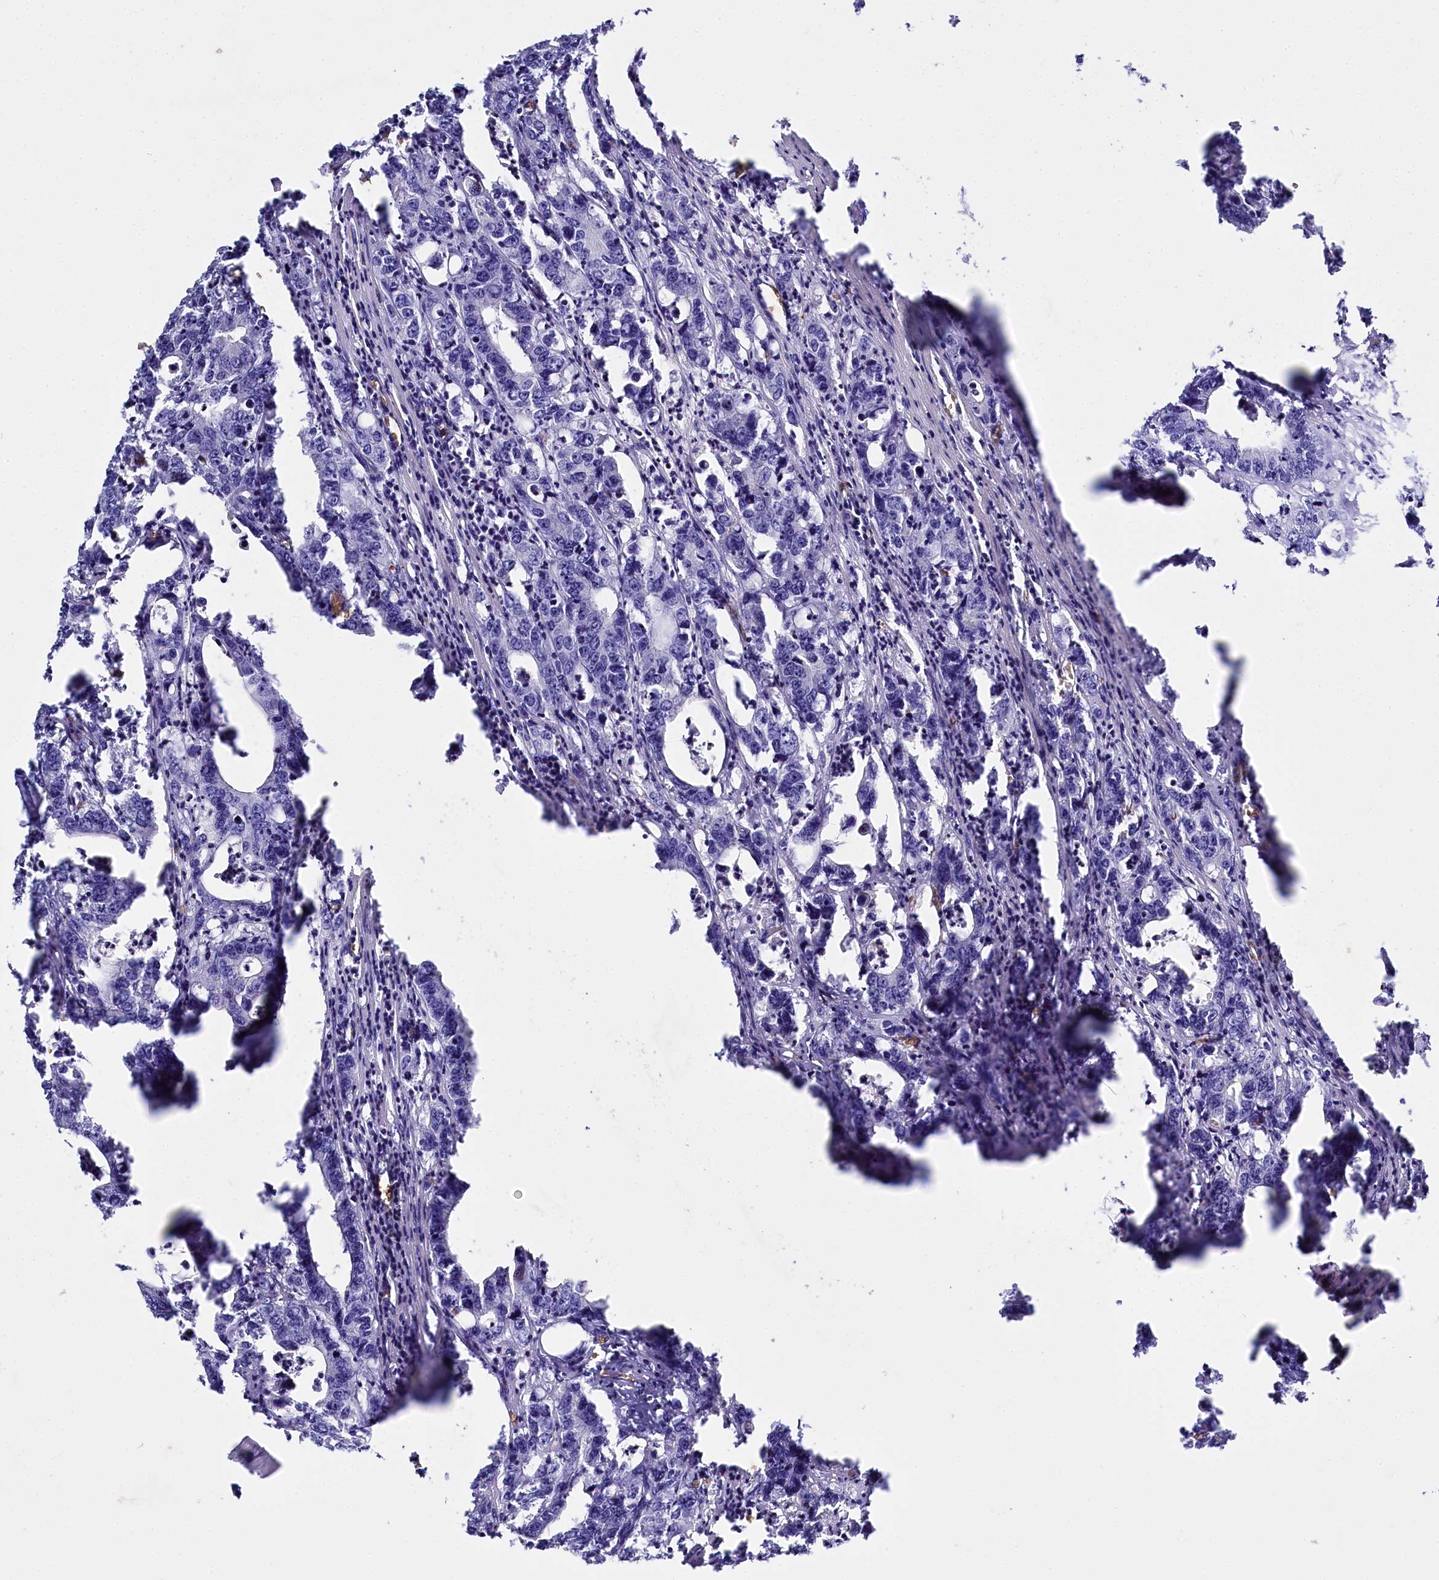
{"staining": {"intensity": "negative", "quantity": "none", "location": "none"}, "tissue": "colorectal cancer", "cell_type": "Tumor cells", "image_type": "cancer", "snomed": [{"axis": "morphology", "description": "Adenocarcinoma, NOS"}, {"axis": "topography", "description": "Colon"}], "caption": "Protein analysis of colorectal cancer (adenocarcinoma) shows no significant expression in tumor cells.", "gene": "RPUSD3", "patient": {"sex": "female", "age": 75}}